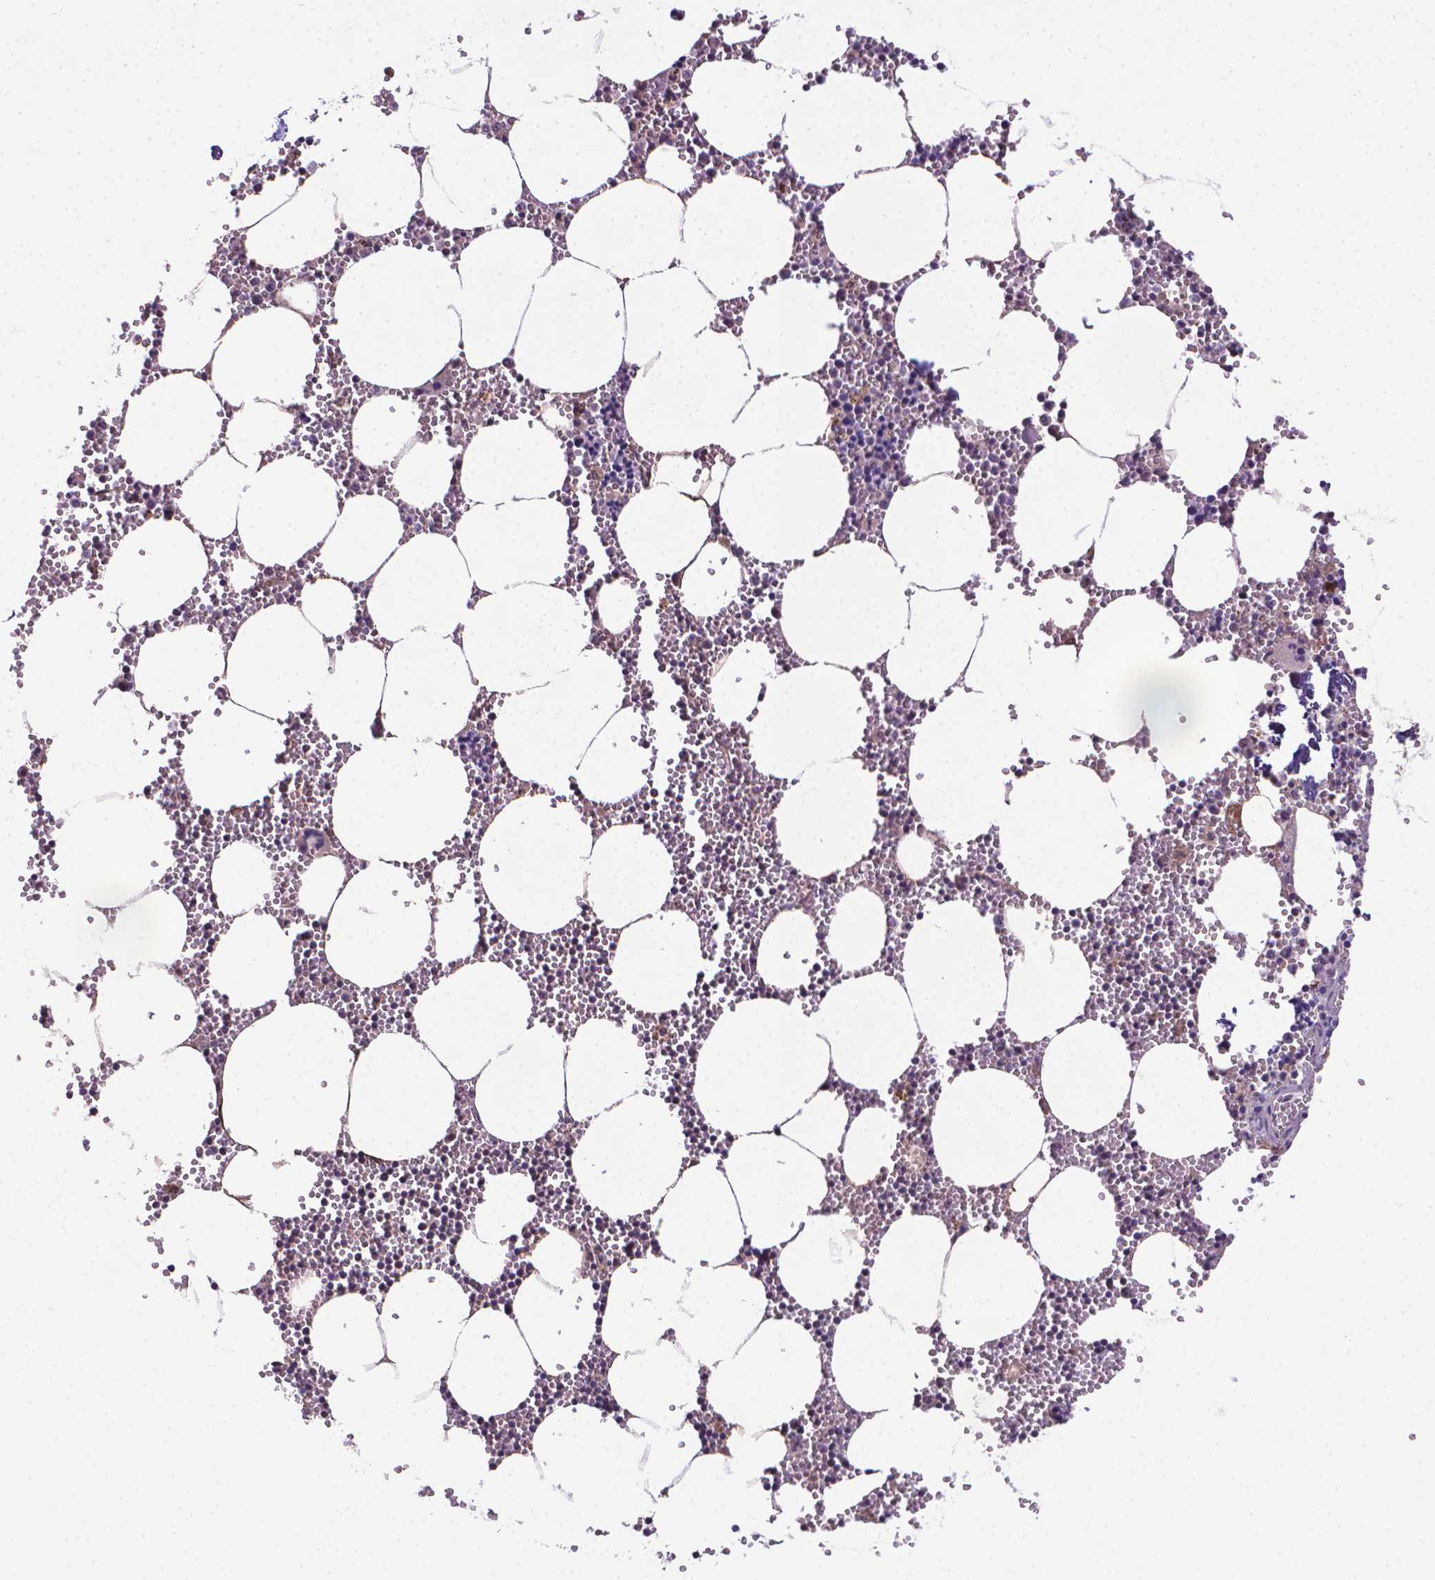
{"staining": {"intensity": "negative", "quantity": "none", "location": "none"}, "tissue": "bone marrow", "cell_type": "Hematopoietic cells", "image_type": "normal", "snomed": [{"axis": "morphology", "description": "Normal tissue, NOS"}, {"axis": "topography", "description": "Bone marrow"}], "caption": "Histopathology image shows no protein staining in hematopoietic cells of benign bone marrow.", "gene": "GPR63", "patient": {"sex": "male", "age": 54}}